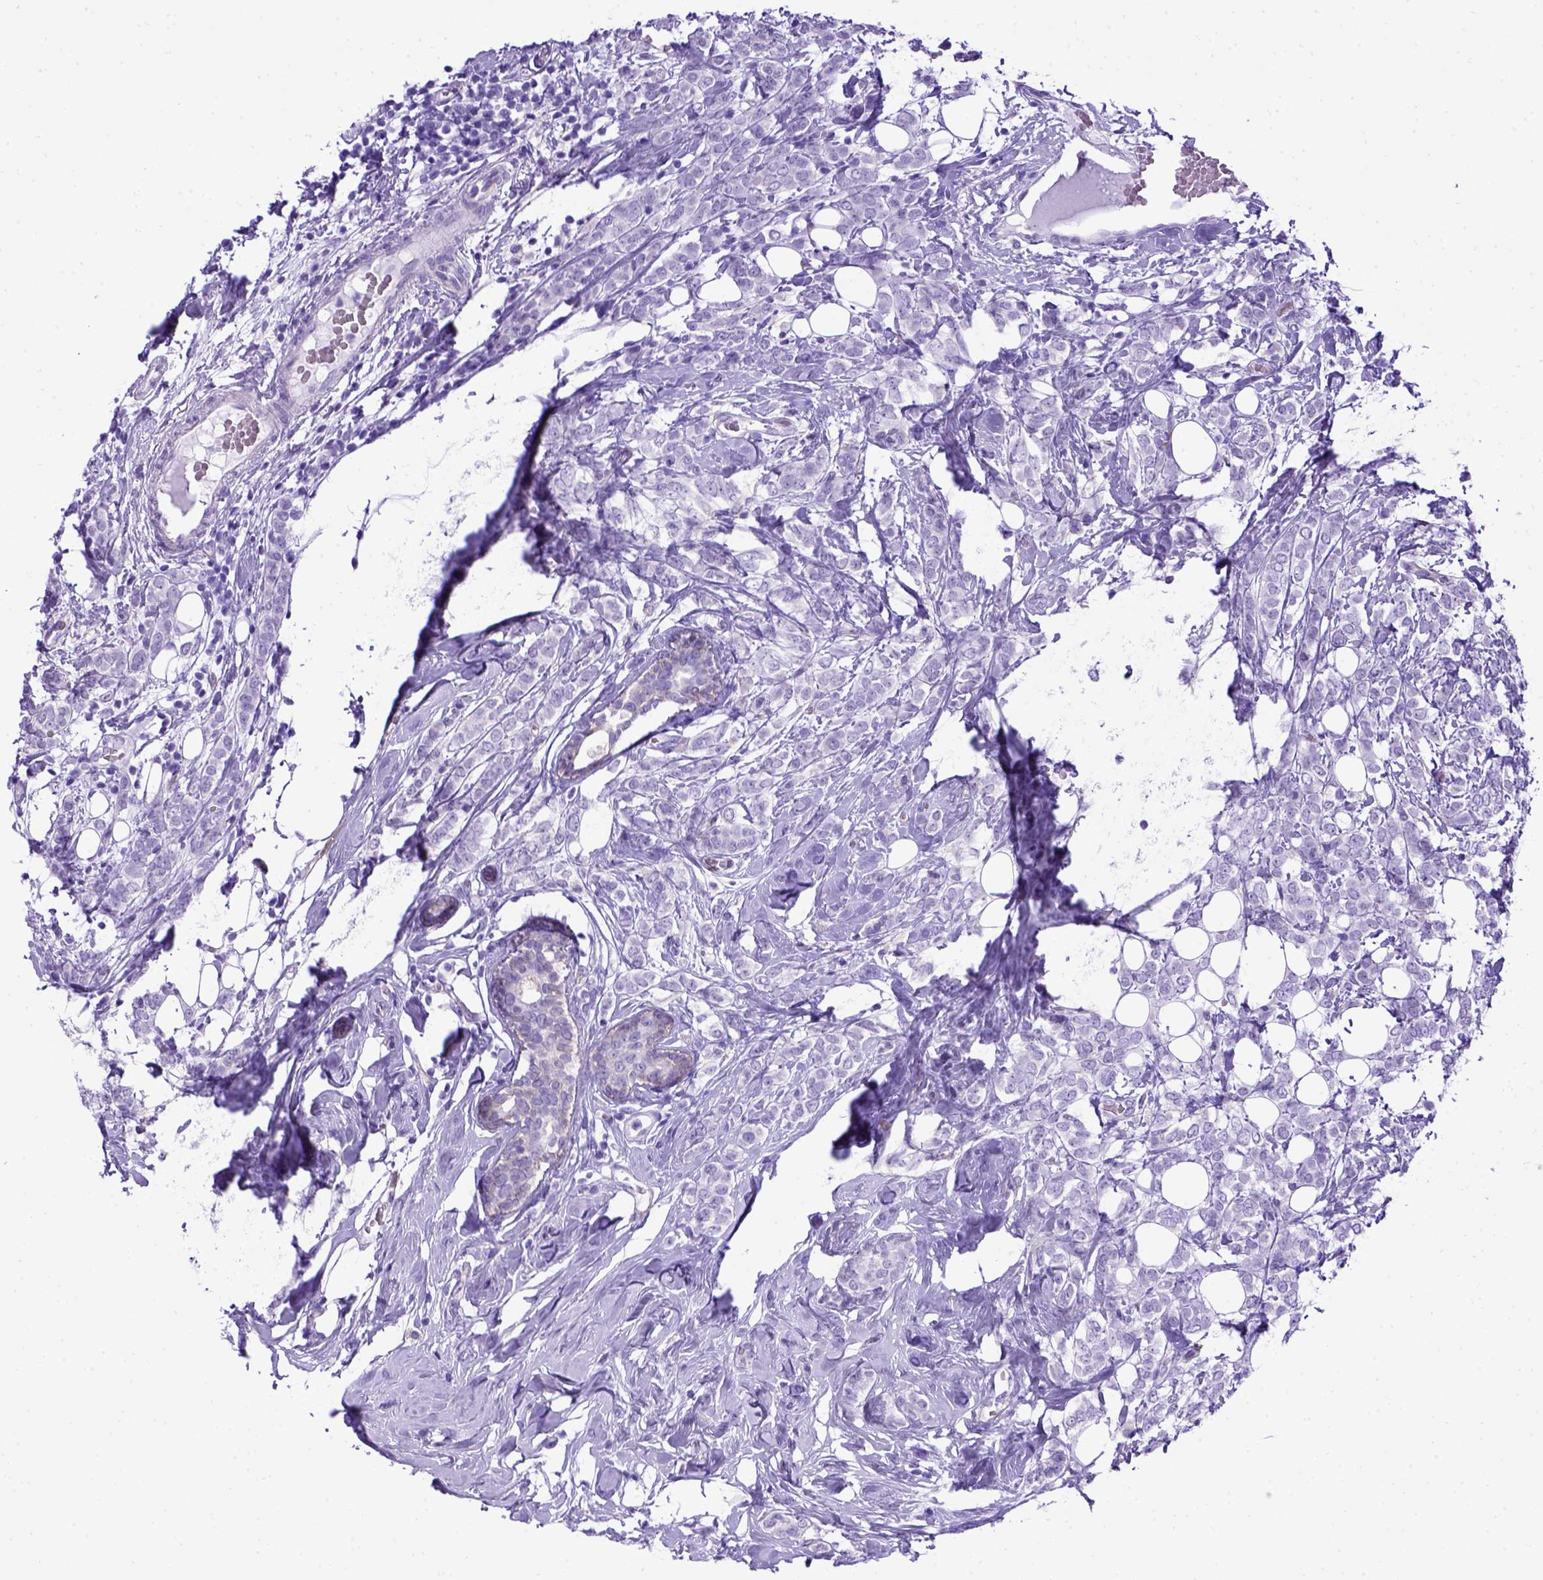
{"staining": {"intensity": "negative", "quantity": "none", "location": "none"}, "tissue": "breast cancer", "cell_type": "Tumor cells", "image_type": "cancer", "snomed": [{"axis": "morphology", "description": "Lobular carcinoma"}, {"axis": "topography", "description": "Breast"}], "caption": "Immunohistochemical staining of human breast lobular carcinoma exhibits no significant expression in tumor cells.", "gene": "ADAM12", "patient": {"sex": "female", "age": 49}}